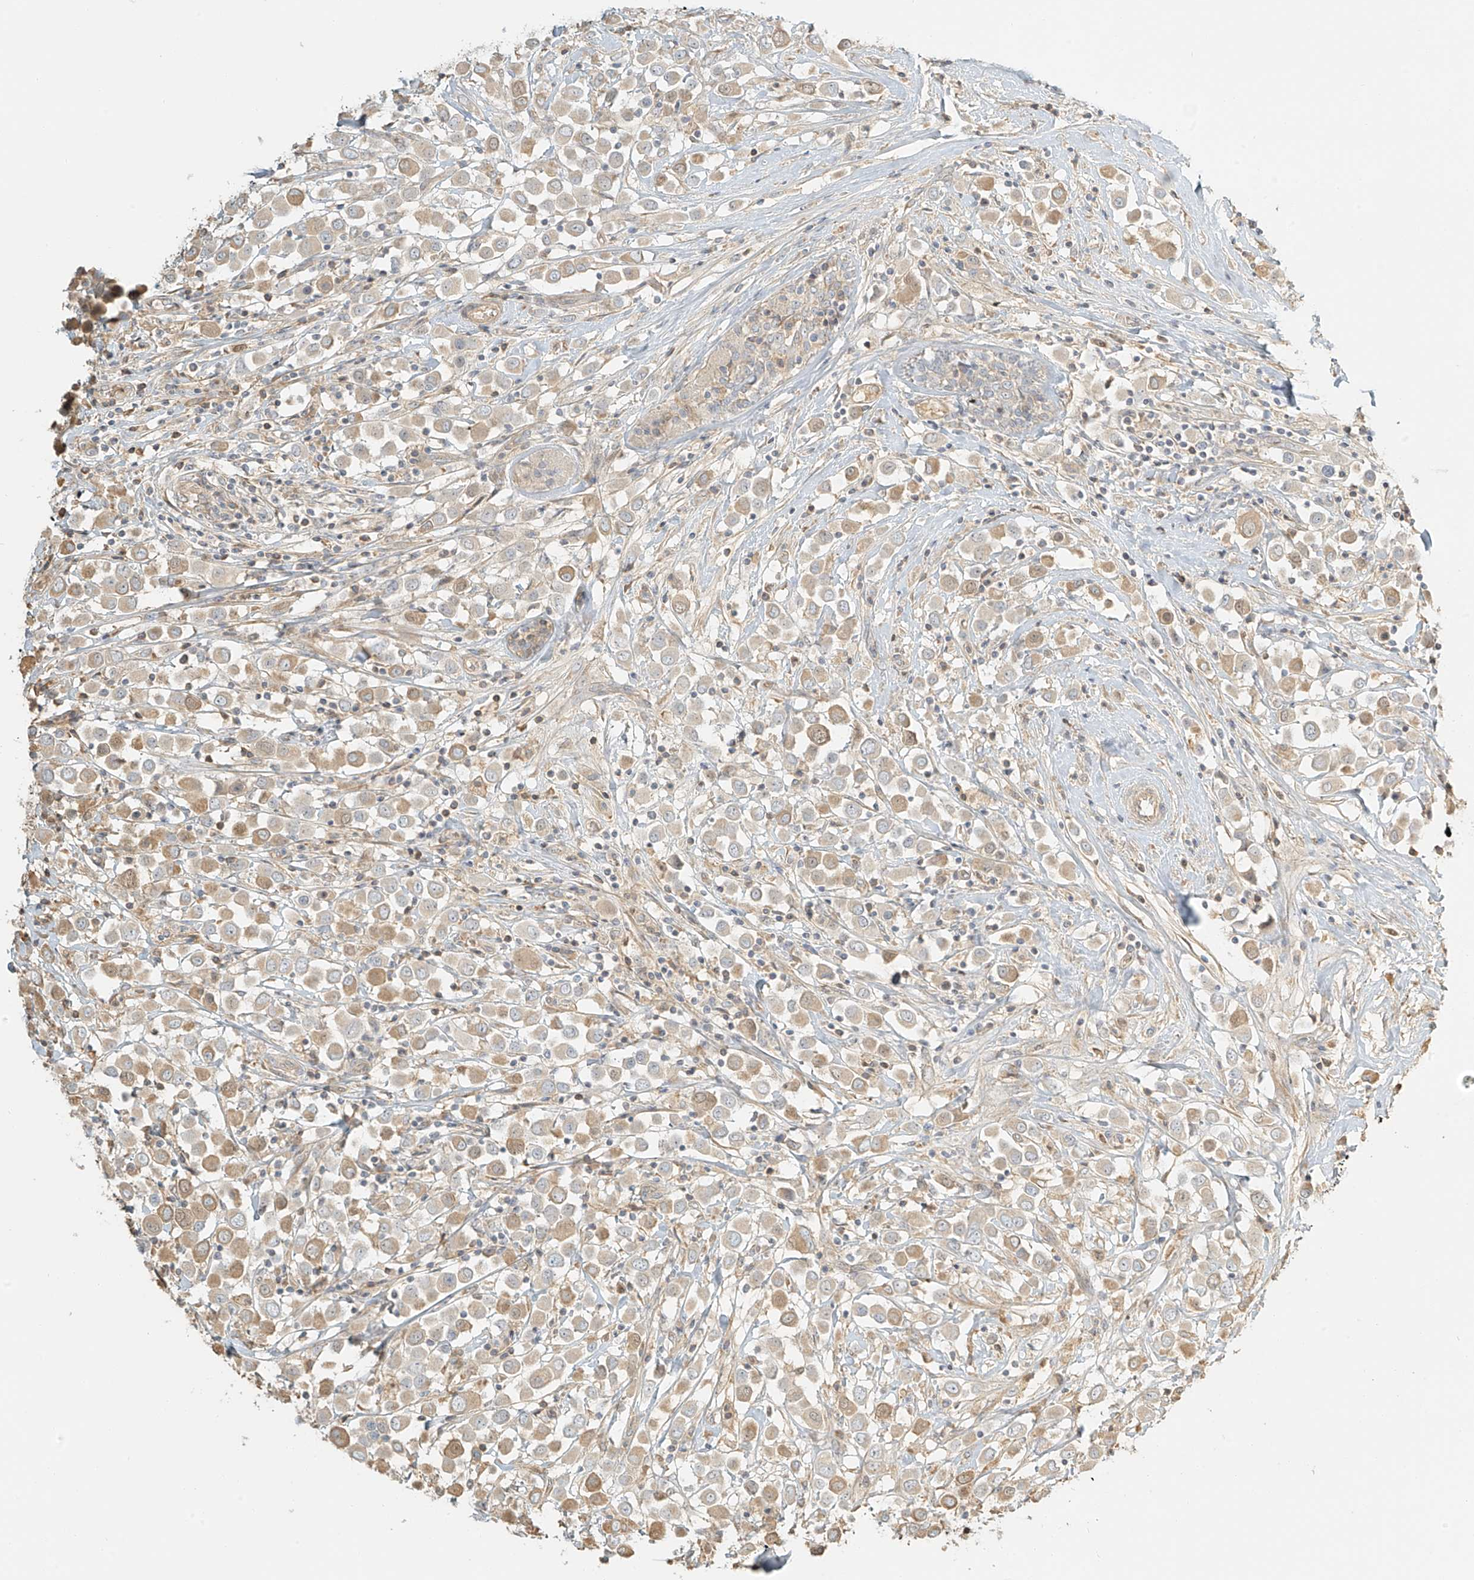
{"staining": {"intensity": "weak", "quantity": ">75%", "location": "cytoplasmic/membranous"}, "tissue": "breast cancer", "cell_type": "Tumor cells", "image_type": "cancer", "snomed": [{"axis": "morphology", "description": "Duct carcinoma"}, {"axis": "topography", "description": "Breast"}], "caption": "Brown immunohistochemical staining in intraductal carcinoma (breast) shows weak cytoplasmic/membranous positivity in approximately >75% of tumor cells. (DAB (3,3'-diaminobenzidine) IHC, brown staining for protein, blue staining for nuclei).", "gene": "UPK1B", "patient": {"sex": "female", "age": 61}}